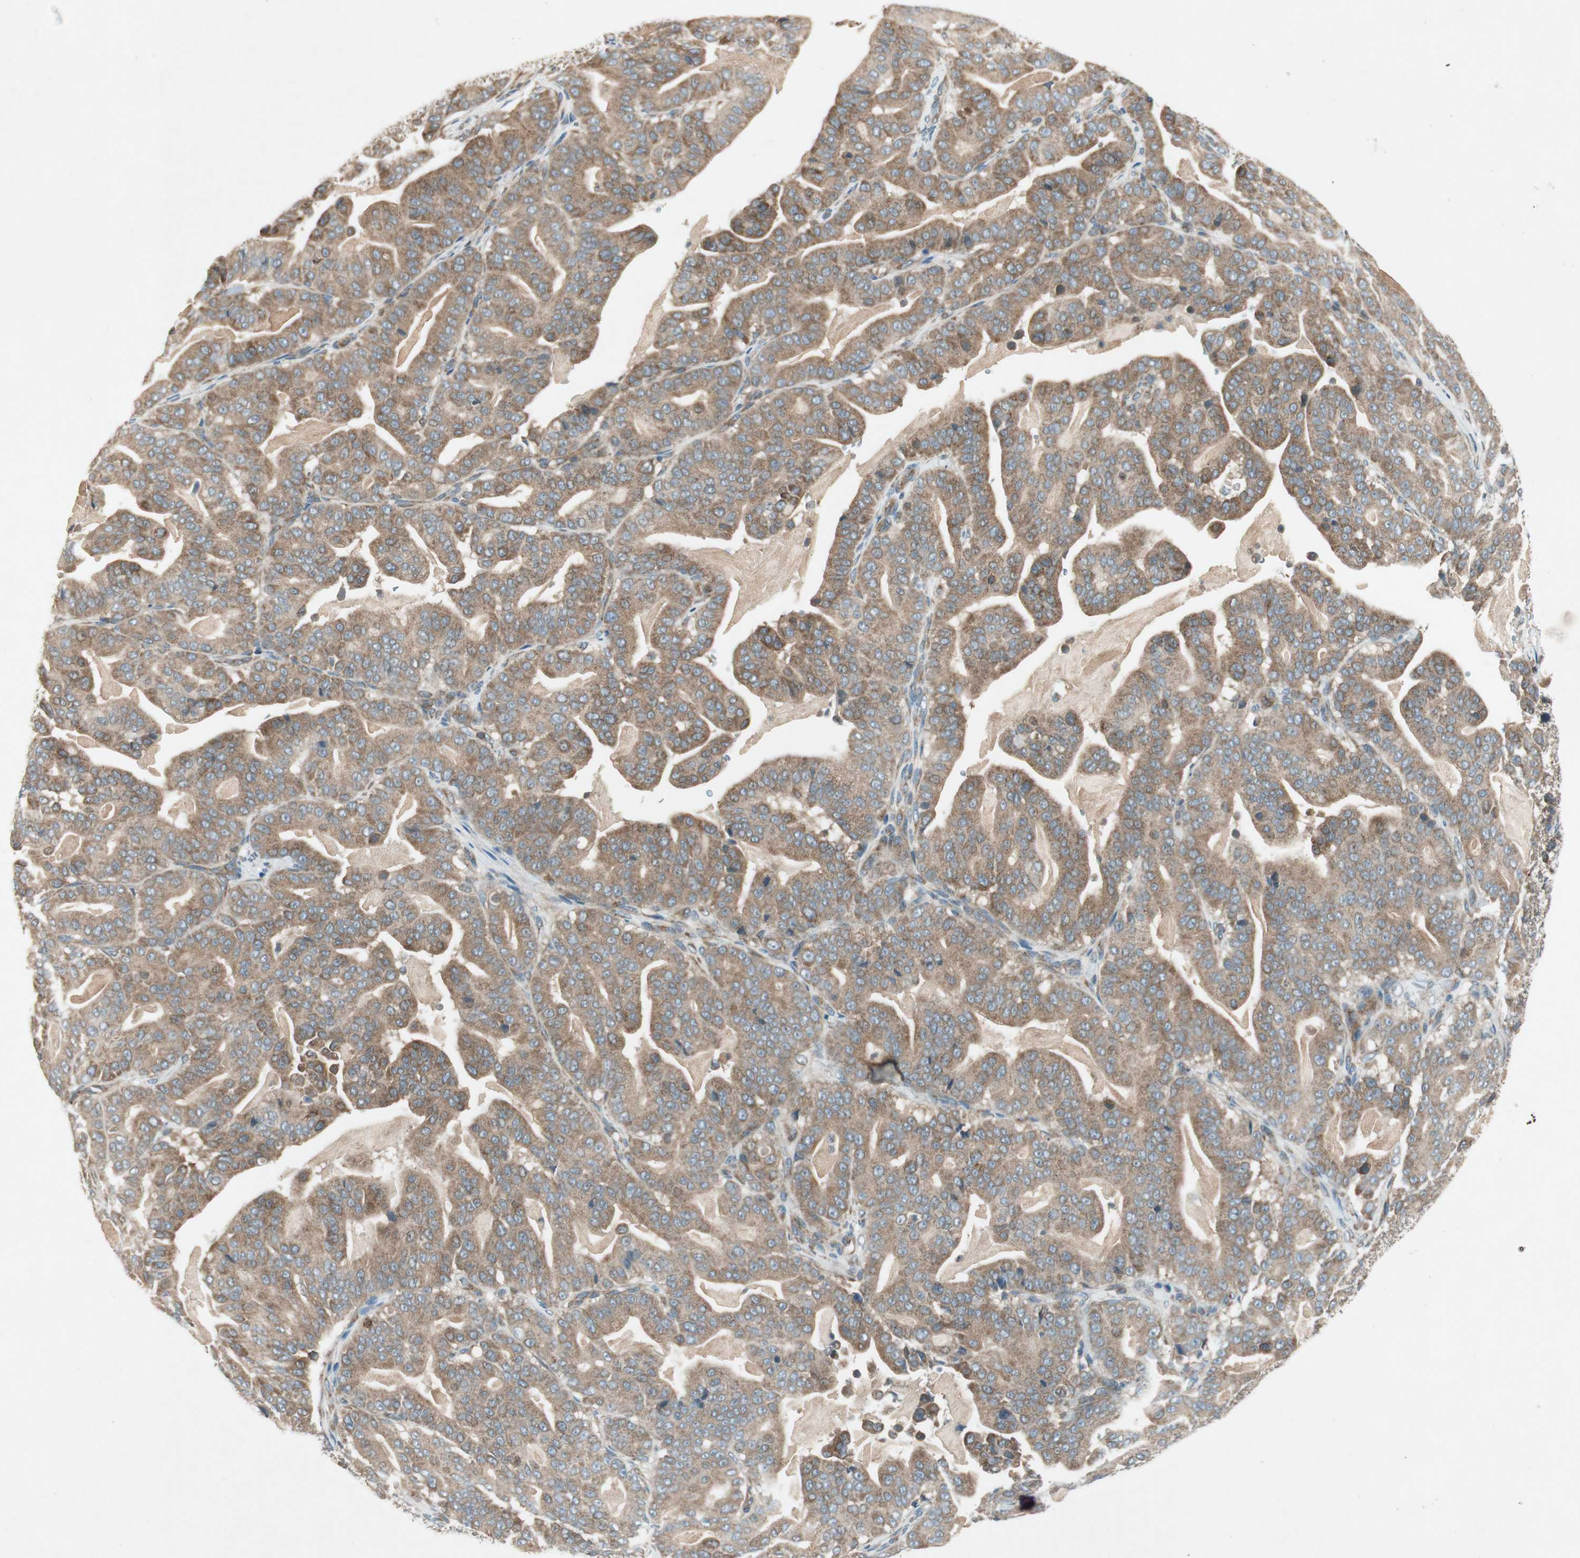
{"staining": {"intensity": "moderate", "quantity": ">75%", "location": "cytoplasmic/membranous"}, "tissue": "pancreatic cancer", "cell_type": "Tumor cells", "image_type": "cancer", "snomed": [{"axis": "morphology", "description": "Adenocarcinoma, NOS"}, {"axis": "topography", "description": "Pancreas"}], "caption": "There is medium levels of moderate cytoplasmic/membranous staining in tumor cells of pancreatic cancer, as demonstrated by immunohistochemical staining (brown color).", "gene": "CHADL", "patient": {"sex": "male", "age": 63}}